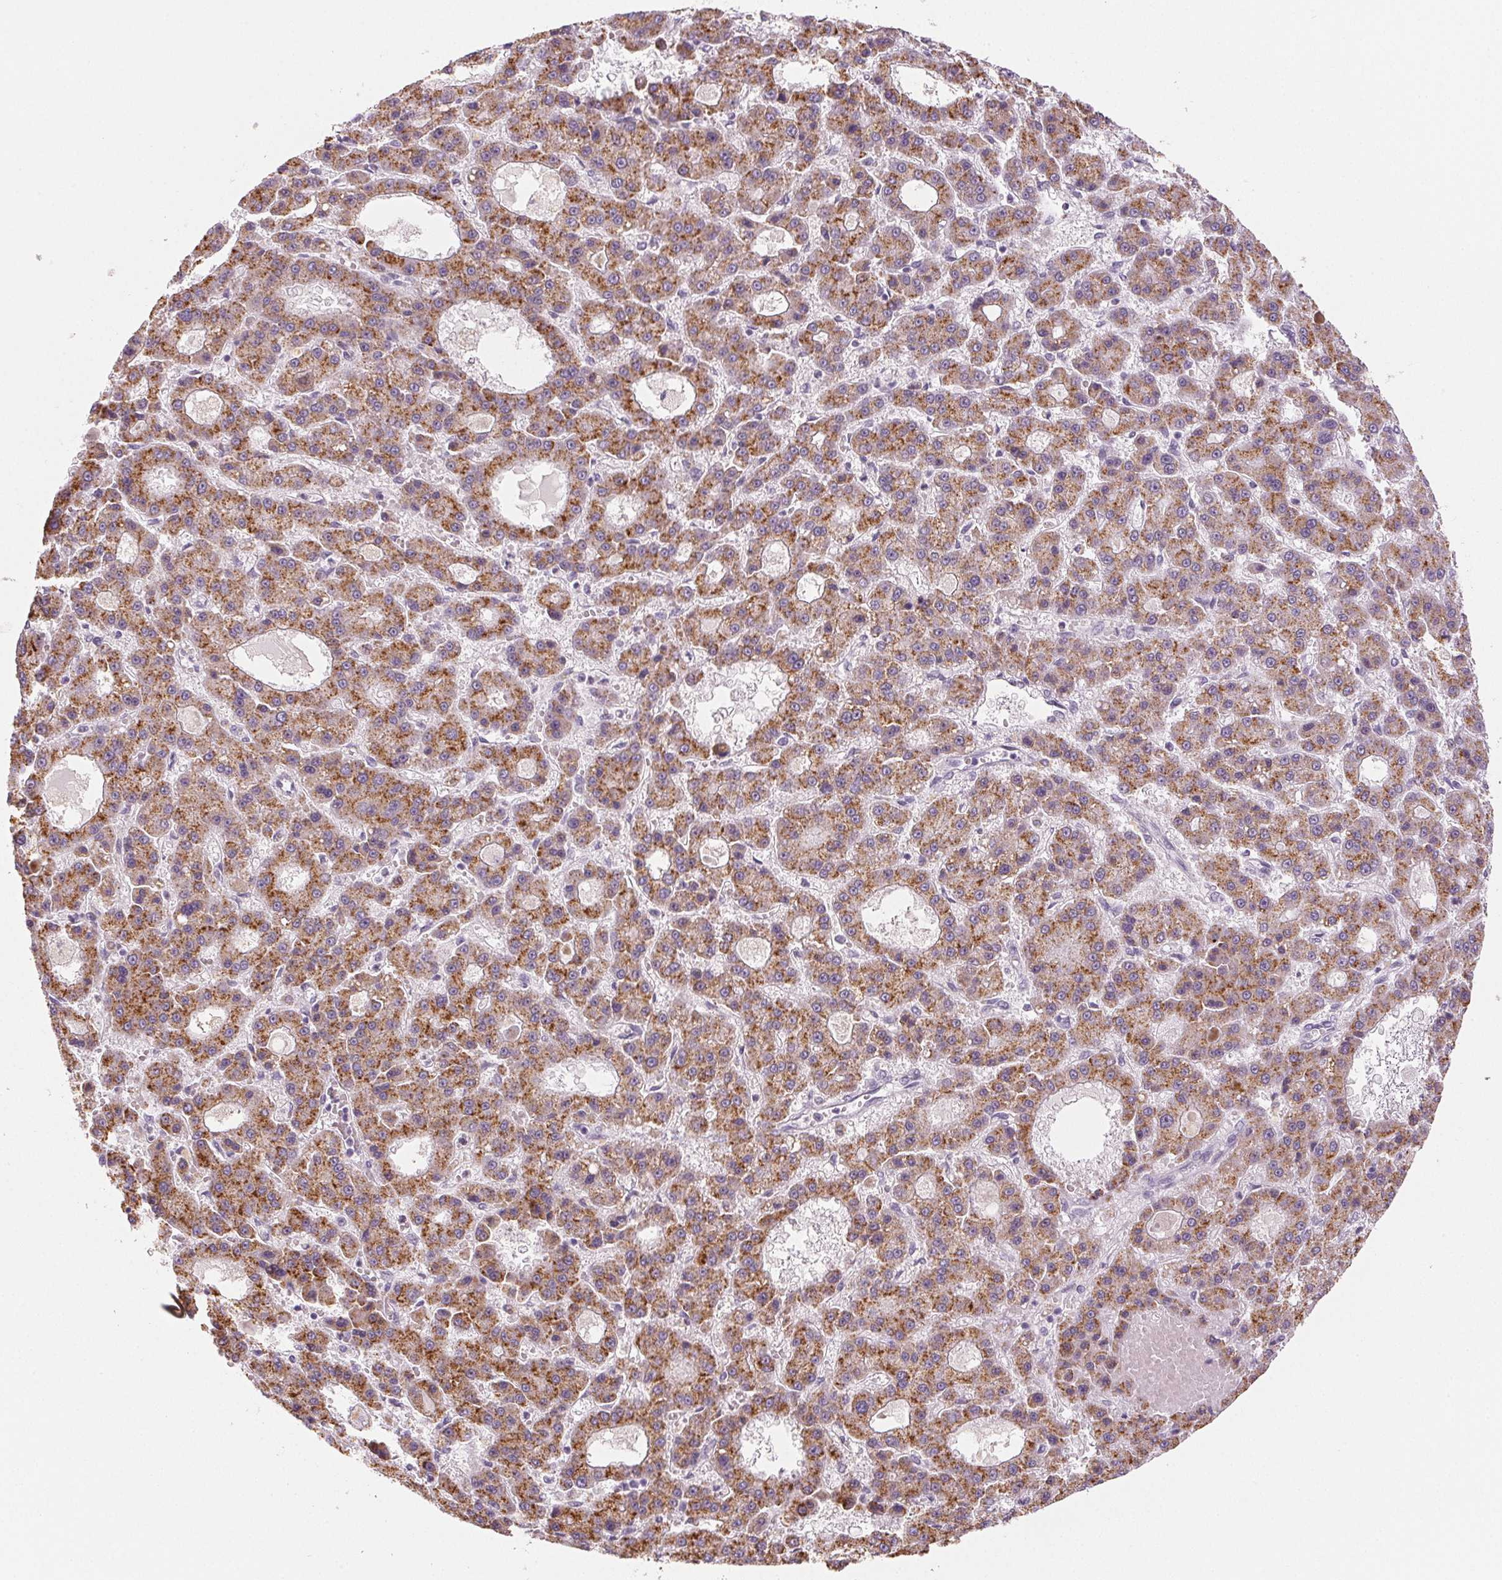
{"staining": {"intensity": "moderate", "quantity": ">75%", "location": "cytoplasmic/membranous"}, "tissue": "liver cancer", "cell_type": "Tumor cells", "image_type": "cancer", "snomed": [{"axis": "morphology", "description": "Carcinoma, Hepatocellular, NOS"}, {"axis": "topography", "description": "Liver"}], "caption": "Immunohistochemistry (IHC) (DAB (3,3'-diaminobenzidine)) staining of human liver hepatocellular carcinoma demonstrates moderate cytoplasmic/membranous protein positivity in about >75% of tumor cells. (Stains: DAB (3,3'-diaminobenzidine) in brown, nuclei in blue, Microscopy: brightfield microscopy at high magnification).", "gene": "EHHADH", "patient": {"sex": "male", "age": 70}}